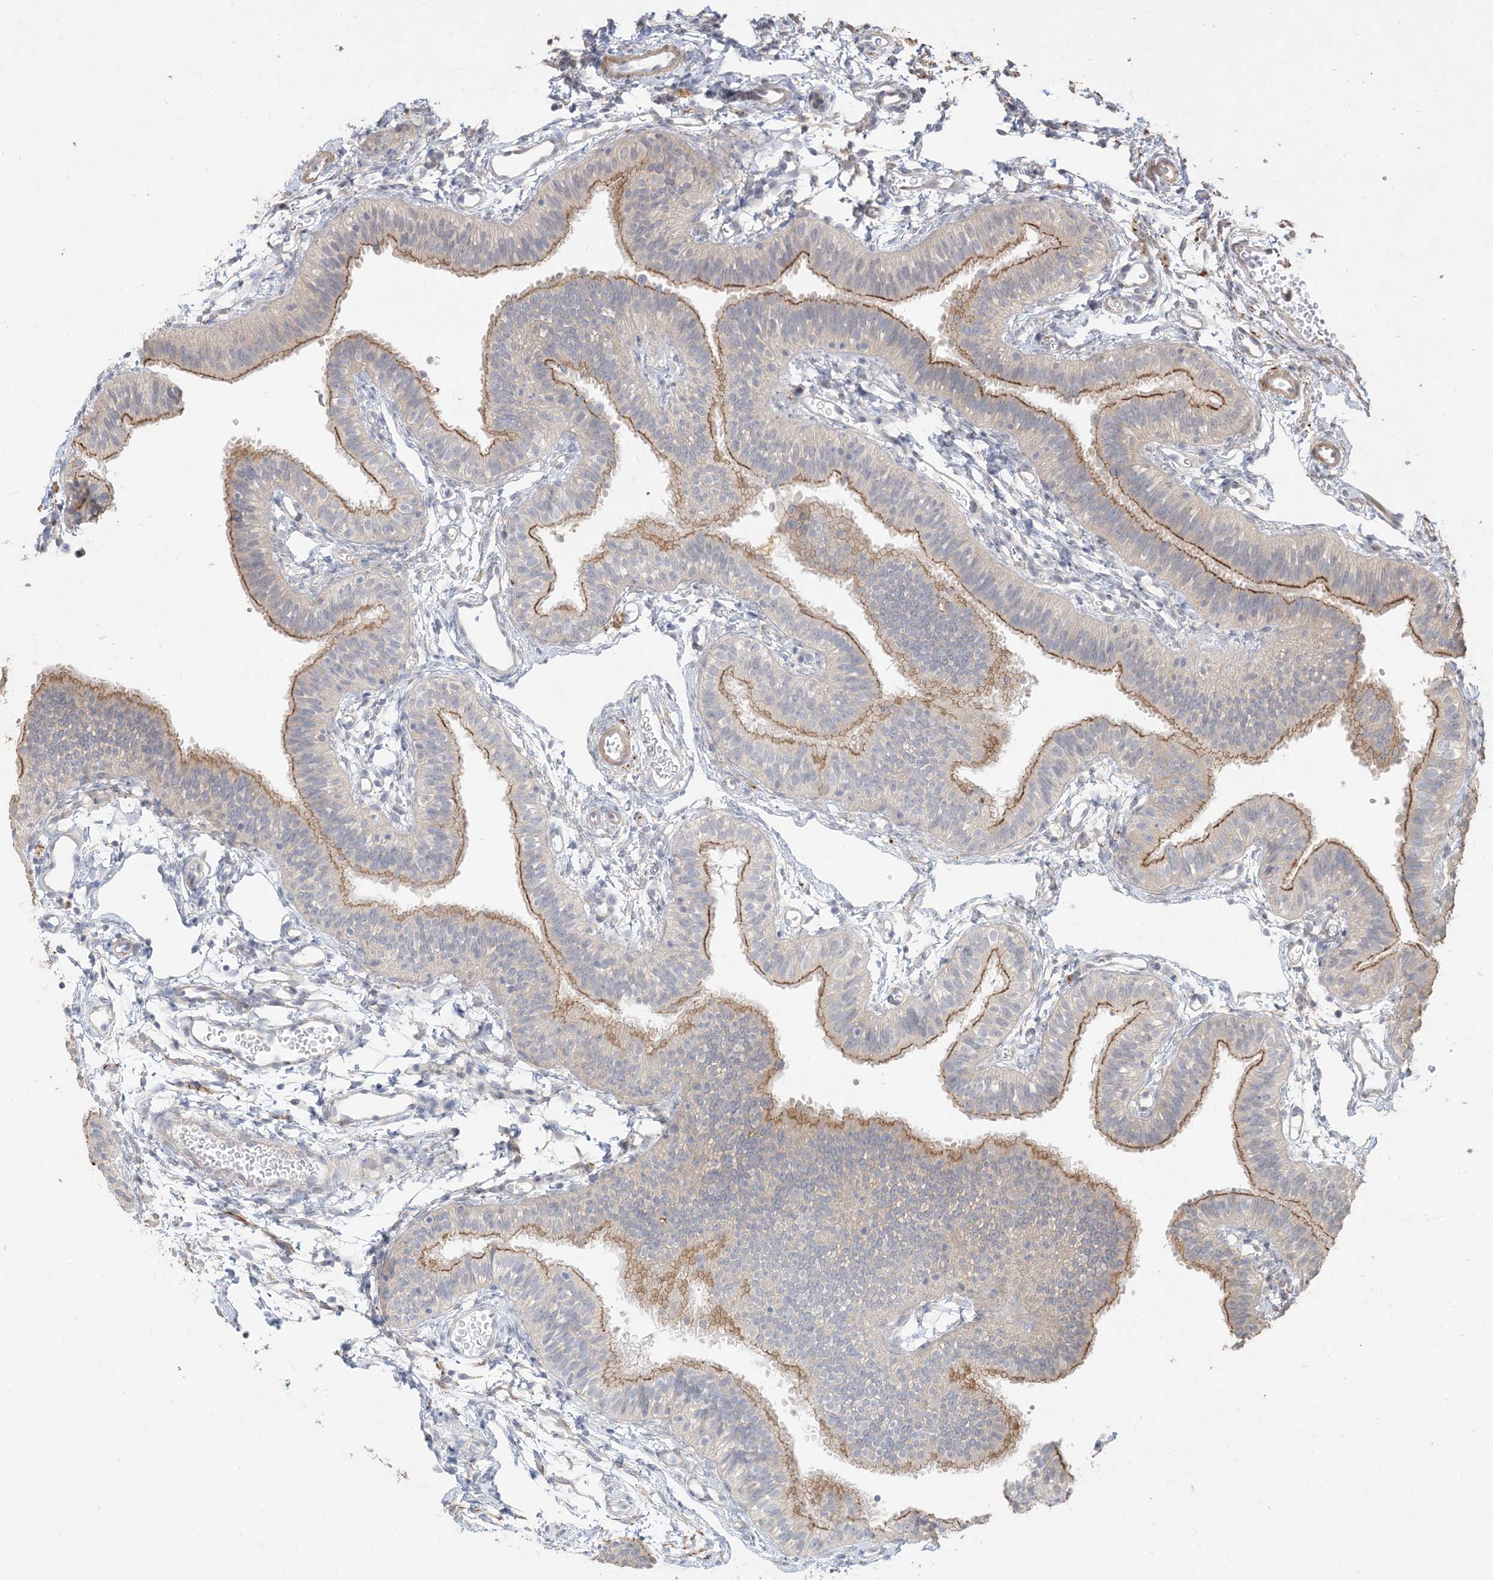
{"staining": {"intensity": "moderate", "quantity": "25%-75%", "location": "cytoplasmic/membranous"}, "tissue": "fallopian tube", "cell_type": "Glandular cells", "image_type": "normal", "snomed": [{"axis": "morphology", "description": "Normal tissue, NOS"}, {"axis": "topography", "description": "Fallopian tube"}], "caption": "Fallopian tube stained with DAB immunohistochemistry (IHC) exhibits medium levels of moderate cytoplasmic/membranous expression in approximately 25%-75% of glandular cells.", "gene": "RNF175", "patient": {"sex": "female", "age": 35}}